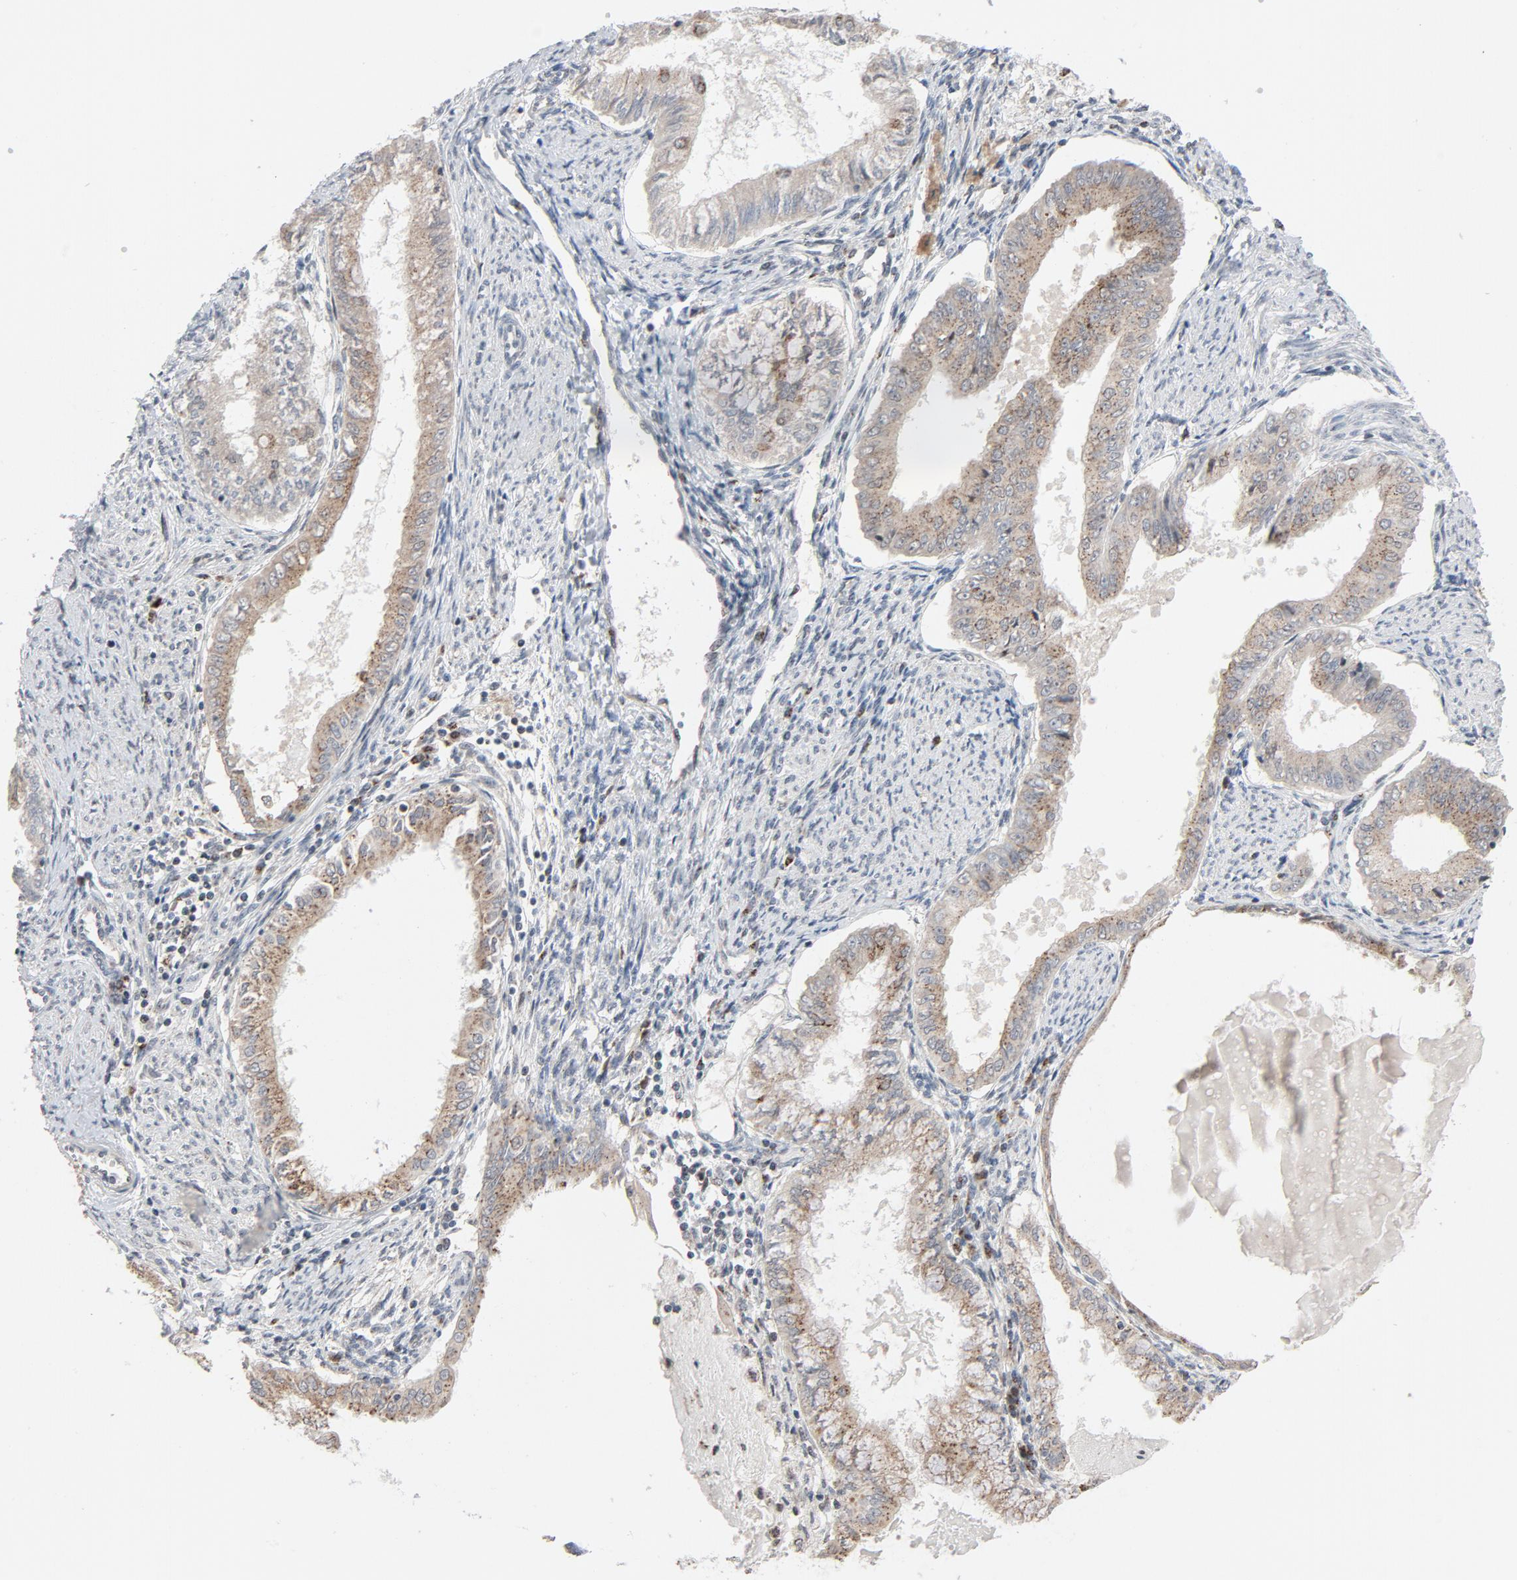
{"staining": {"intensity": "moderate", "quantity": ">75%", "location": "cytoplasmic/membranous"}, "tissue": "endometrial cancer", "cell_type": "Tumor cells", "image_type": "cancer", "snomed": [{"axis": "morphology", "description": "Adenocarcinoma, NOS"}, {"axis": "topography", "description": "Endometrium"}], "caption": "The image demonstrates immunohistochemical staining of adenocarcinoma (endometrial). There is moderate cytoplasmic/membranous staining is identified in approximately >75% of tumor cells.", "gene": "RPL12", "patient": {"sex": "female", "age": 76}}